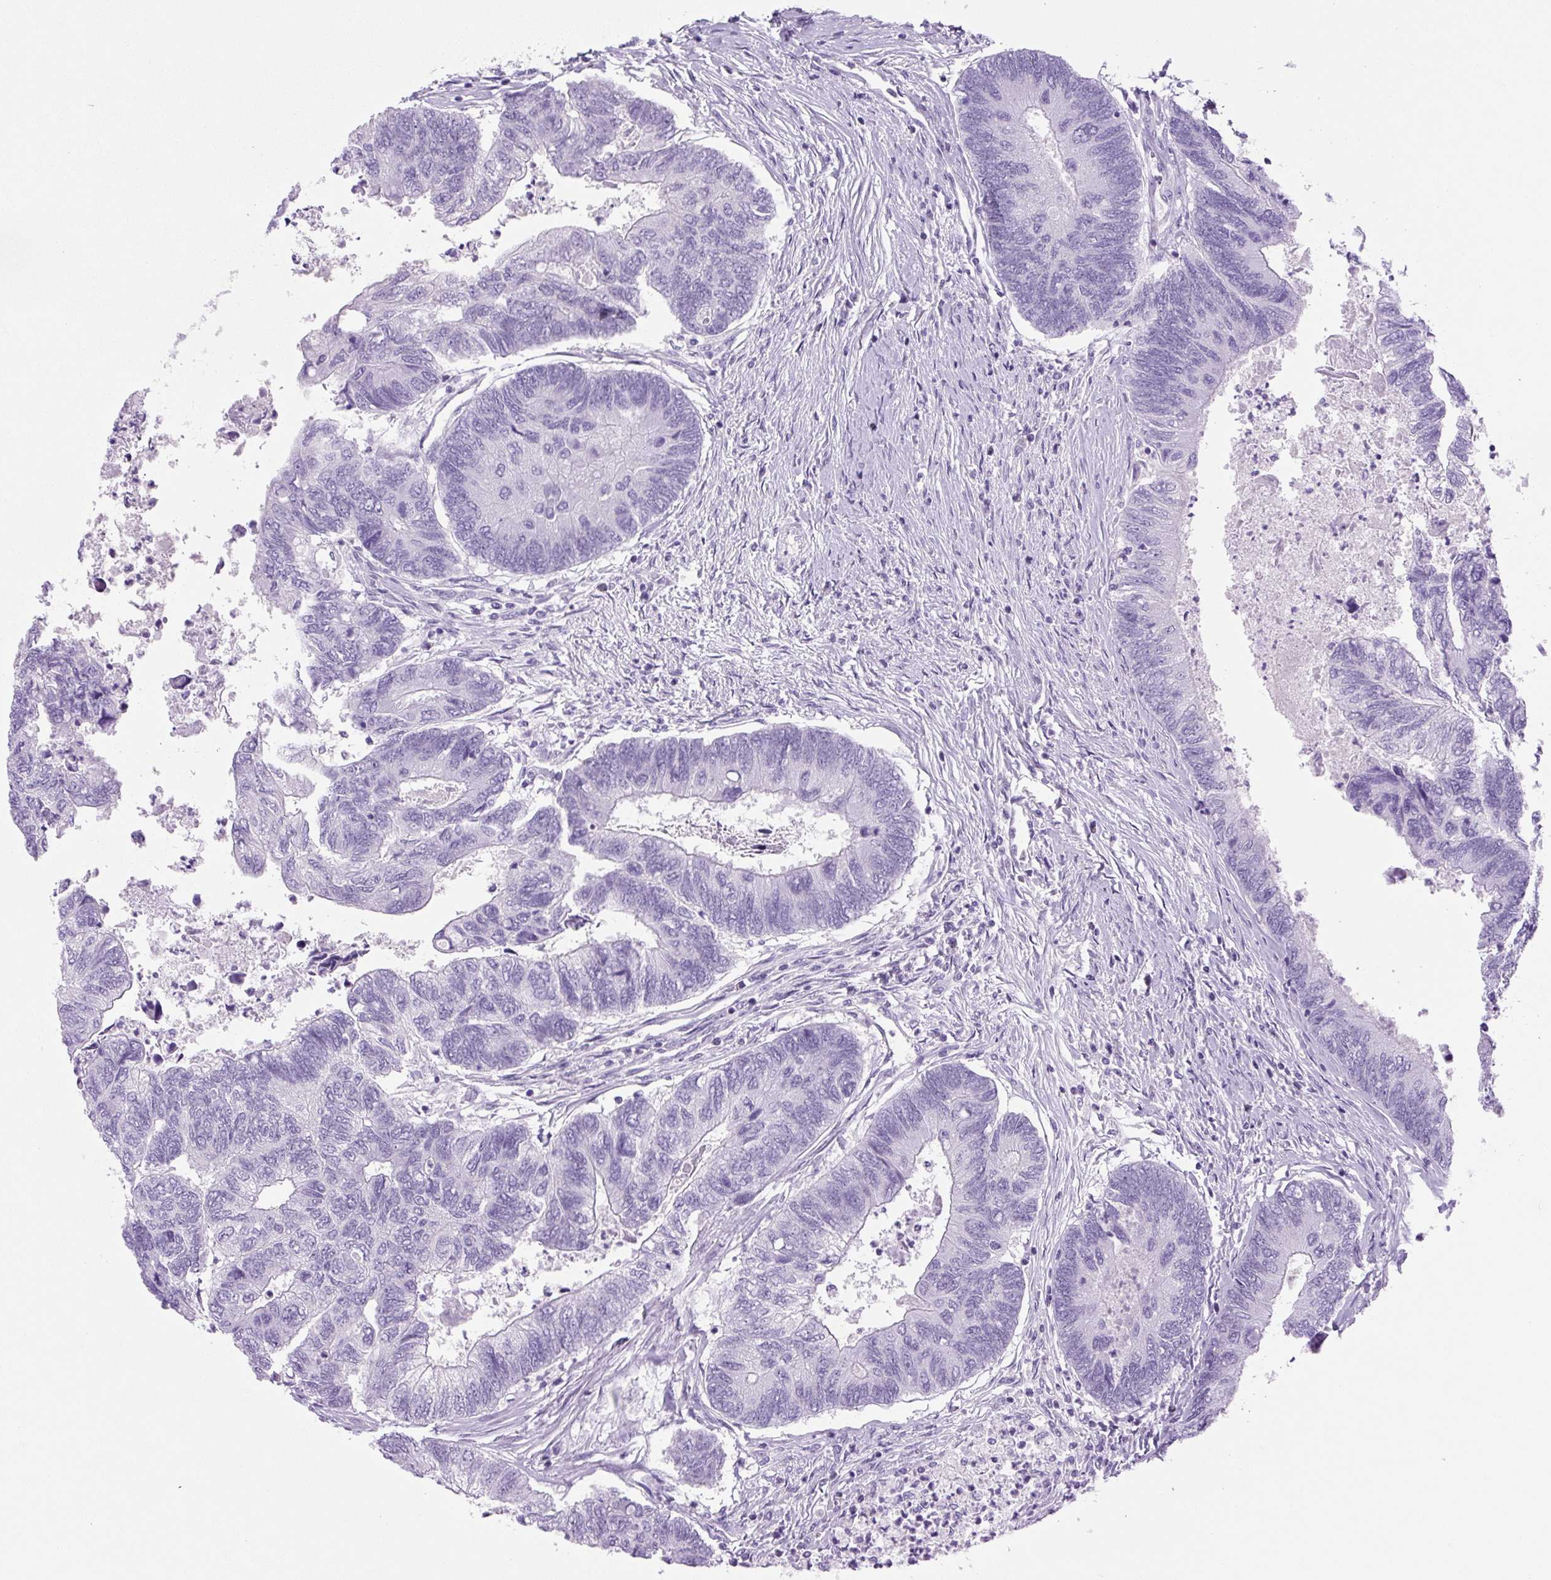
{"staining": {"intensity": "negative", "quantity": "none", "location": "none"}, "tissue": "colorectal cancer", "cell_type": "Tumor cells", "image_type": "cancer", "snomed": [{"axis": "morphology", "description": "Adenocarcinoma, NOS"}, {"axis": "topography", "description": "Colon"}], "caption": "The micrograph shows no staining of tumor cells in adenocarcinoma (colorectal).", "gene": "PRRT1", "patient": {"sex": "female", "age": 67}}